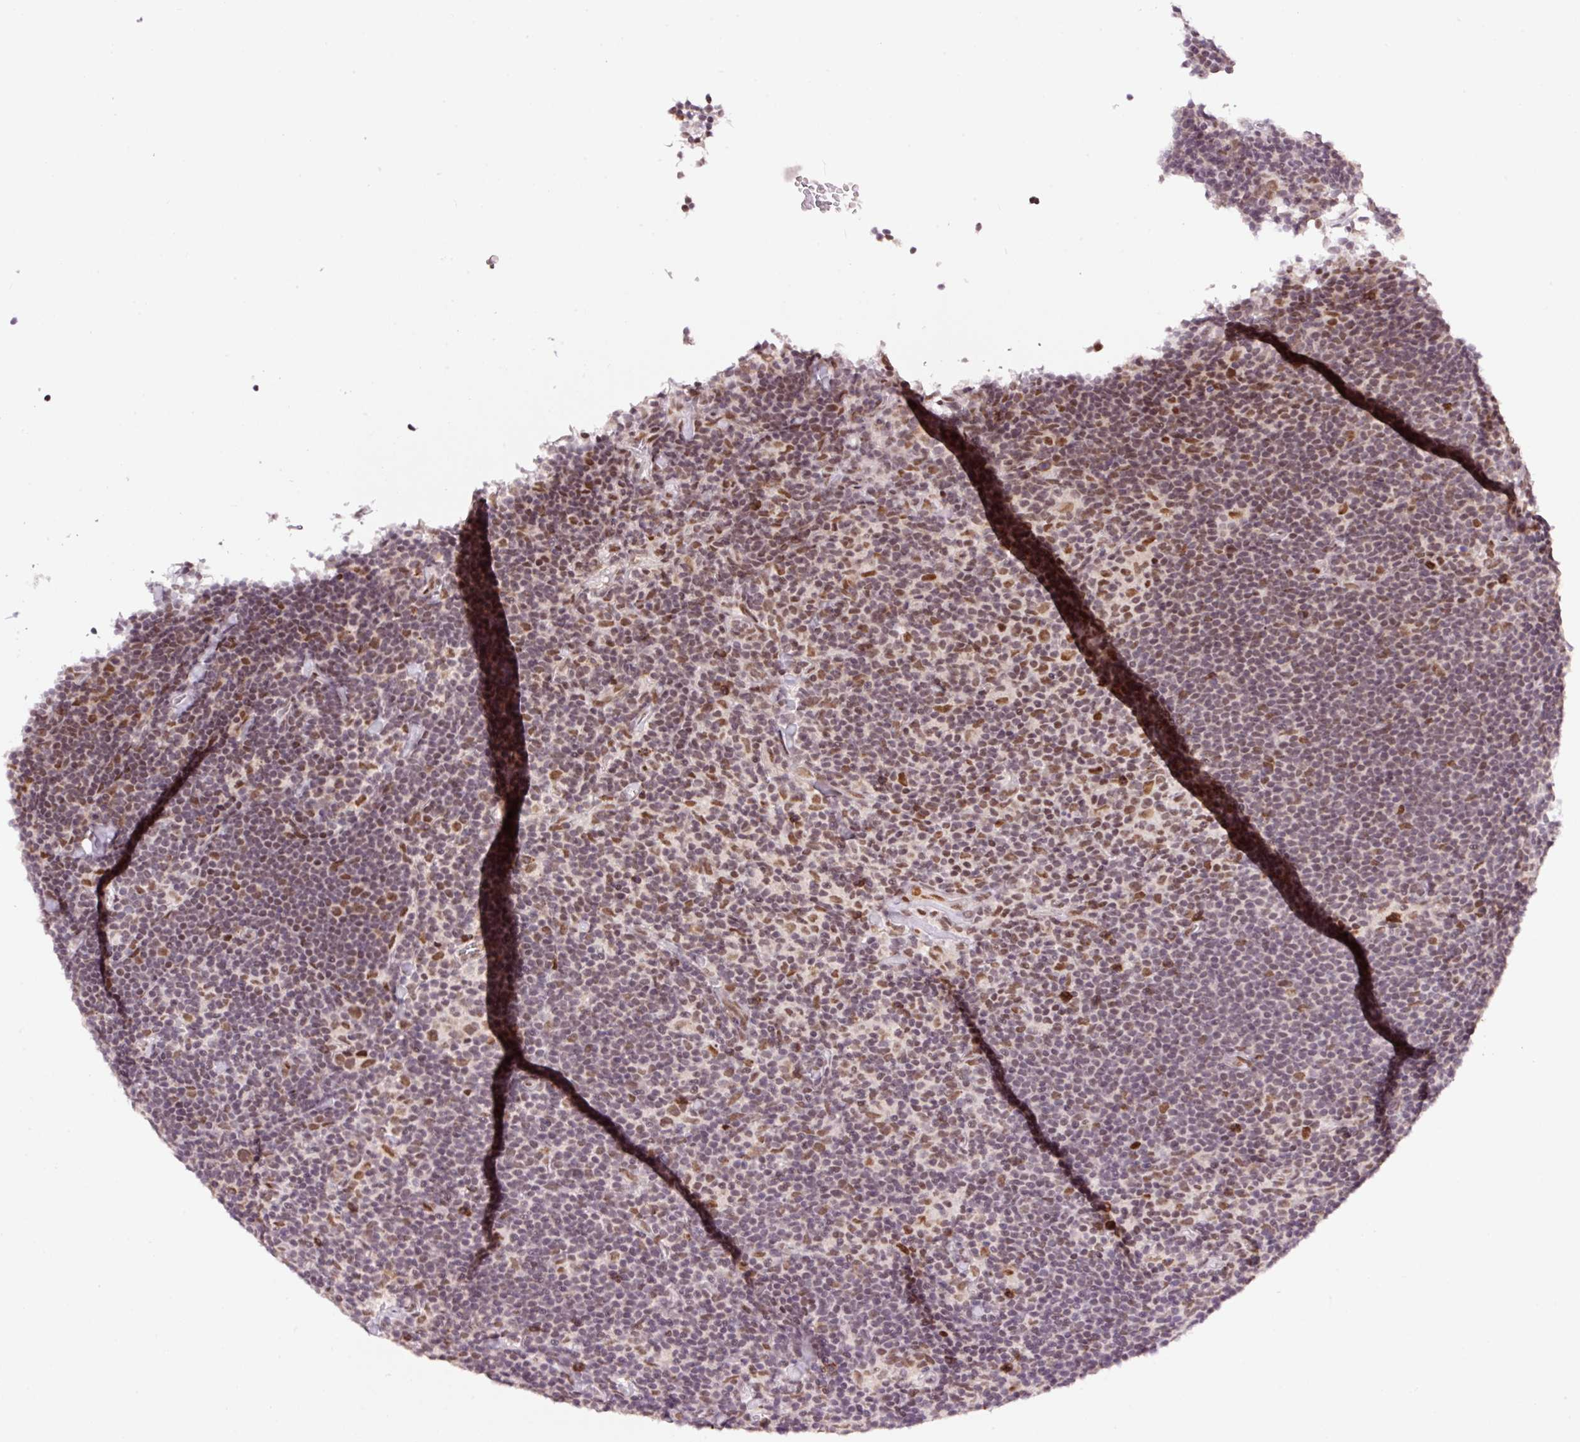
{"staining": {"intensity": "moderate", "quantity": "25%-75%", "location": "nuclear"}, "tissue": "lymphoma", "cell_type": "Tumor cells", "image_type": "cancer", "snomed": [{"axis": "morphology", "description": "Hodgkin's disease, NOS"}, {"axis": "topography", "description": "Lymph node"}], "caption": "Immunohistochemical staining of human lymphoma exhibits medium levels of moderate nuclear positivity in about 25%-75% of tumor cells. Ihc stains the protein in brown and the nuclei are stained blue.", "gene": "CCNL2", "patient": {"sex": "female", "age": 57}}